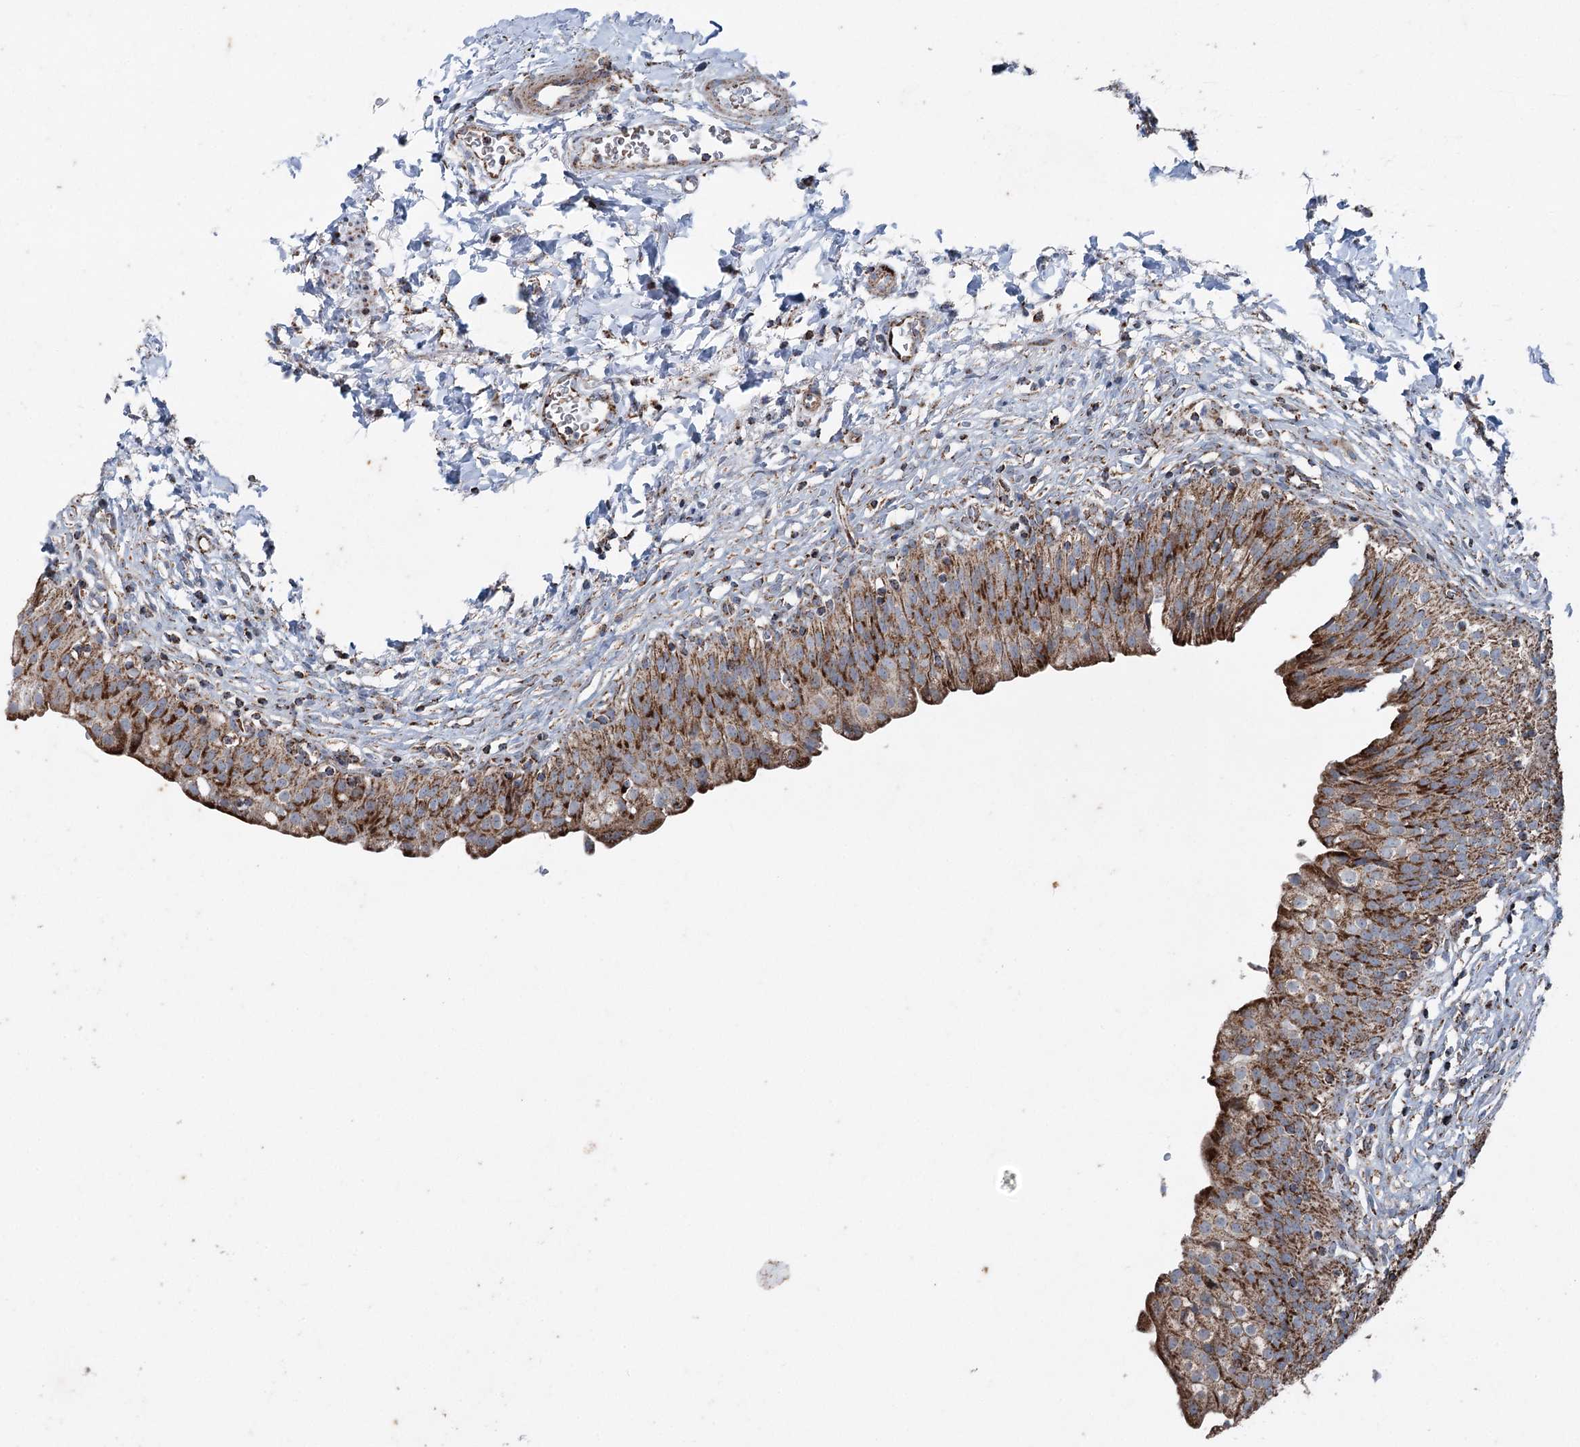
{"staining": {"intensity": "strong", "quantity": ">75%", "location": "cytoplasmic/membranous"}, "tissue": "urinary bladder", "cell_type": "Urothelial cells", "image_type": "normal", "snomed": [{"axis": "morphology", "description": "Normal tissue, NOS"}, {"axis": "topography", "description": "Urinary bladder"}], "caption": "Immunohistochemical staining of unremarkable human urinary bladder demonstrates high levels of strong cytoplasmic/membranous staining in about >75% of urothelial cells.", "gene": "UCN3", "patient": {"sex": "male", "age": 55}}